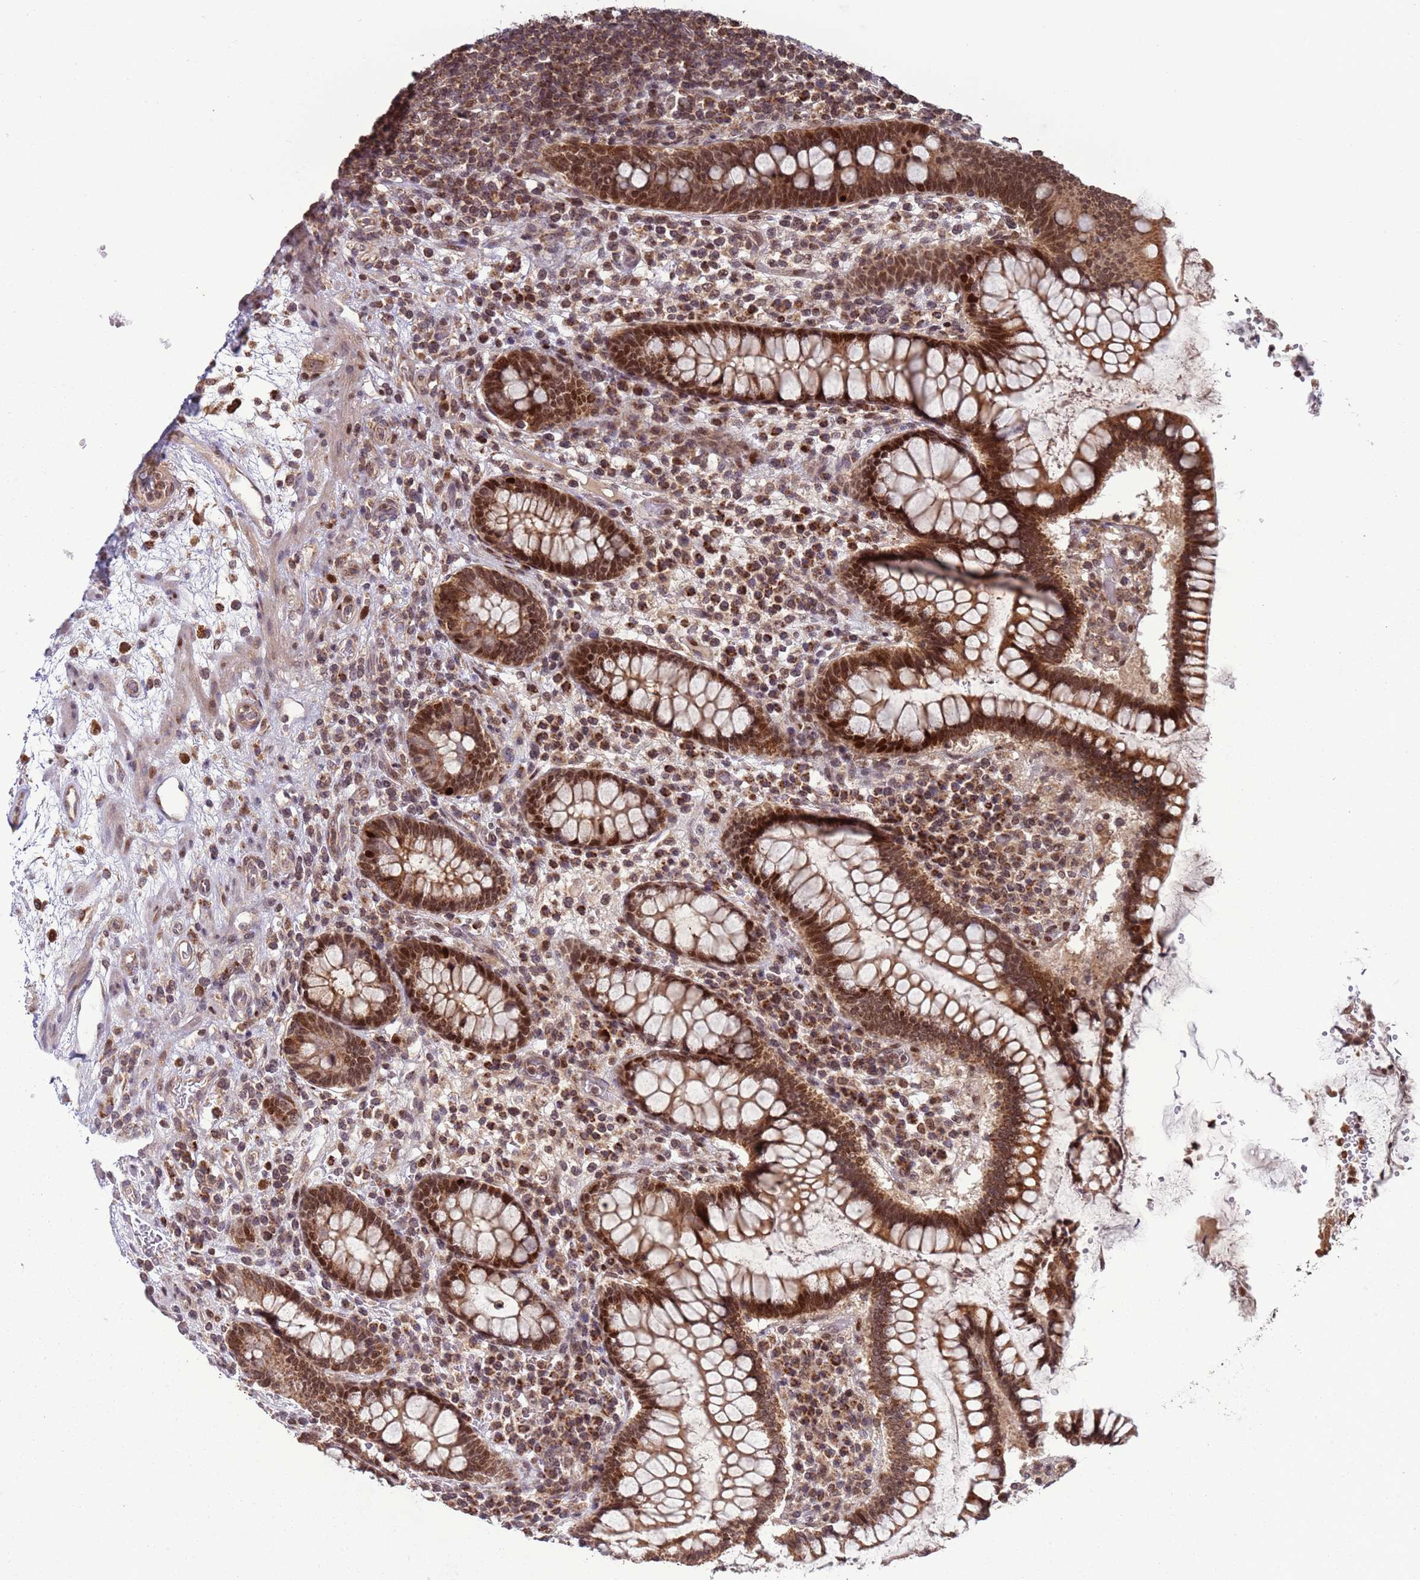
{"staining": {"intensity": "moderate", "quantity": ">75%", "location": "cytoplasmic/membranous,nuclear"}, "tissue": "colon", "cell_type": "Endothelial cells", "image_type": "normal", "snomed": [{"axis": "morphology", "description": "Normal tissue, NOS"}, {"axis": "topography", "description": "Colon"}], "caption": "A high-resolution image shows immunohistochemistry (IHC) staining of normal colon, which exhibits moderate cytoplasmic/membranous,nuclear positivity in approximately >75% of endothelial cells.", "gene": "RCOR2", "patient": {"sex": "female", "age": 79}}